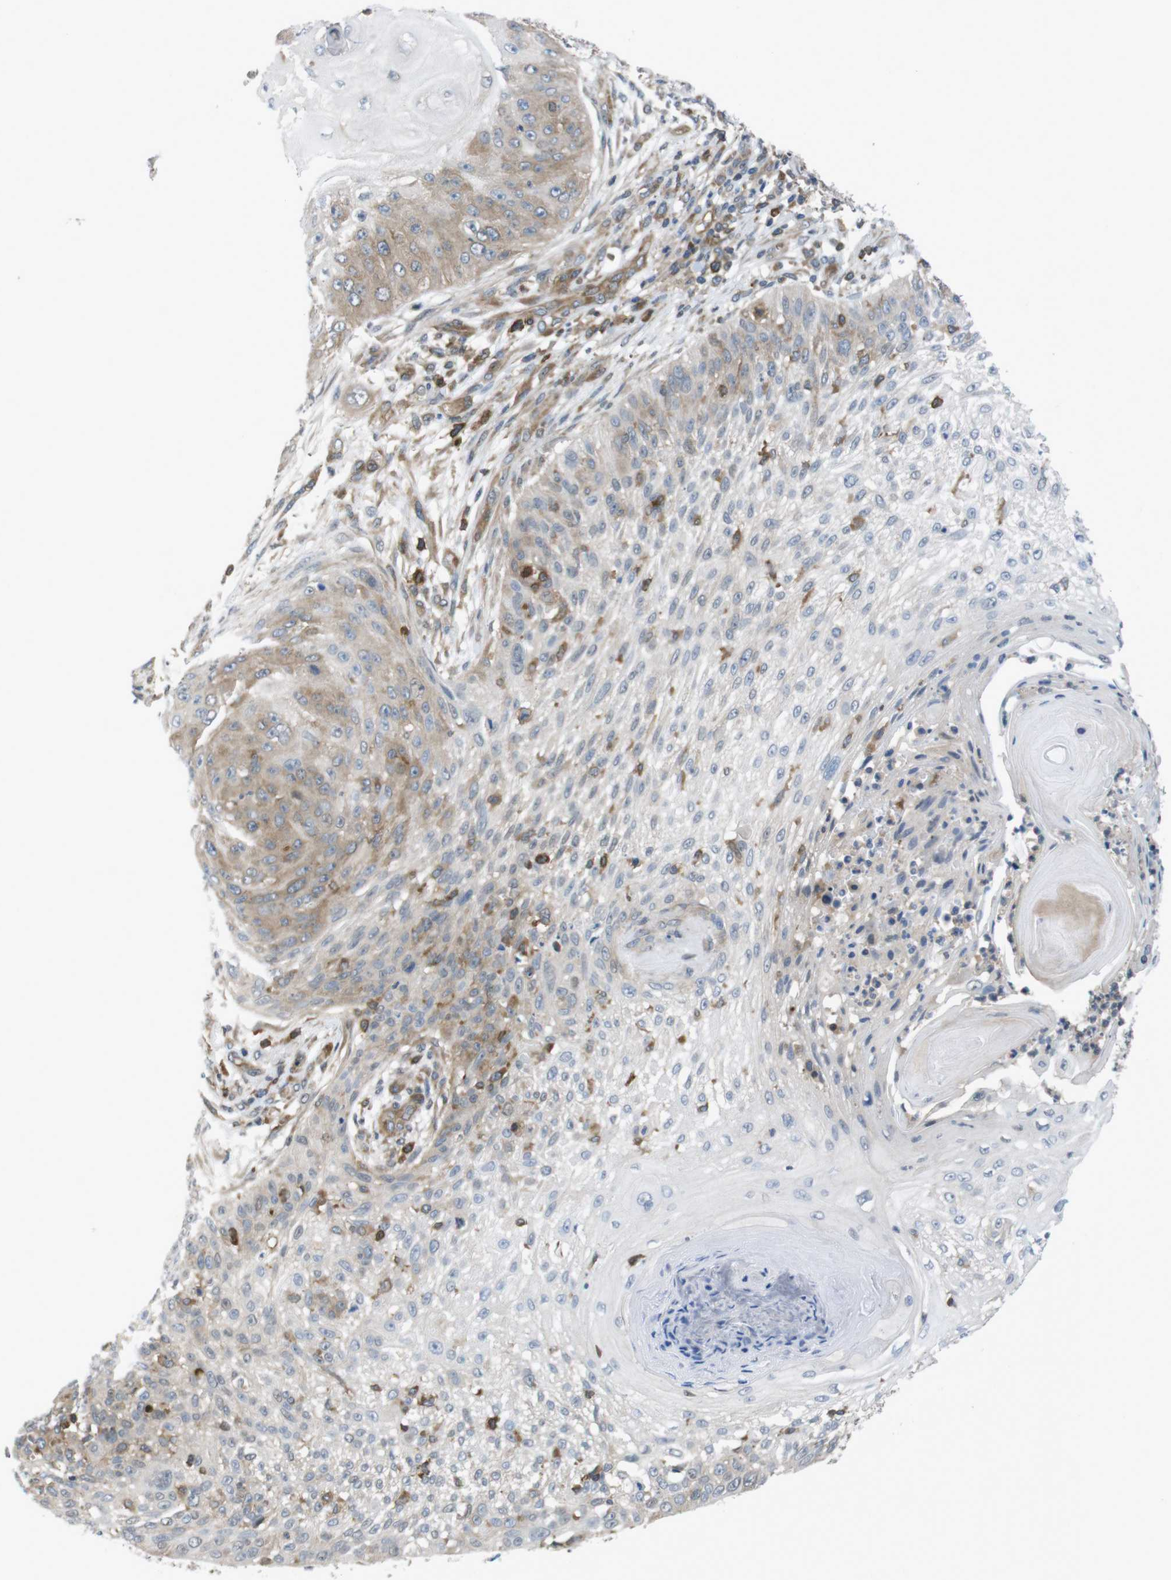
{"staining": {"intensity": "moderate", "quantity": ">75%", "location": "cytoplasmic/membranous"}, "tissue": "skin cancer", "cell_type": "Tumor cells", "image_type": "cancer", "snomed": [{"axis": "morphology", "description": "Squamous cell carcinoma, NOS"}, {"axis": "topography", "description": "Skin"}], "caption": "Protein expression by immunohistochemistry exhibits moderate cytoplasmic/membranous staining in approximately >75% of tumor cells in skin cancer (squamous cell carcinoma).", "gene": "MTHFD1", "patient": {"sex": "female", "age": 80}}